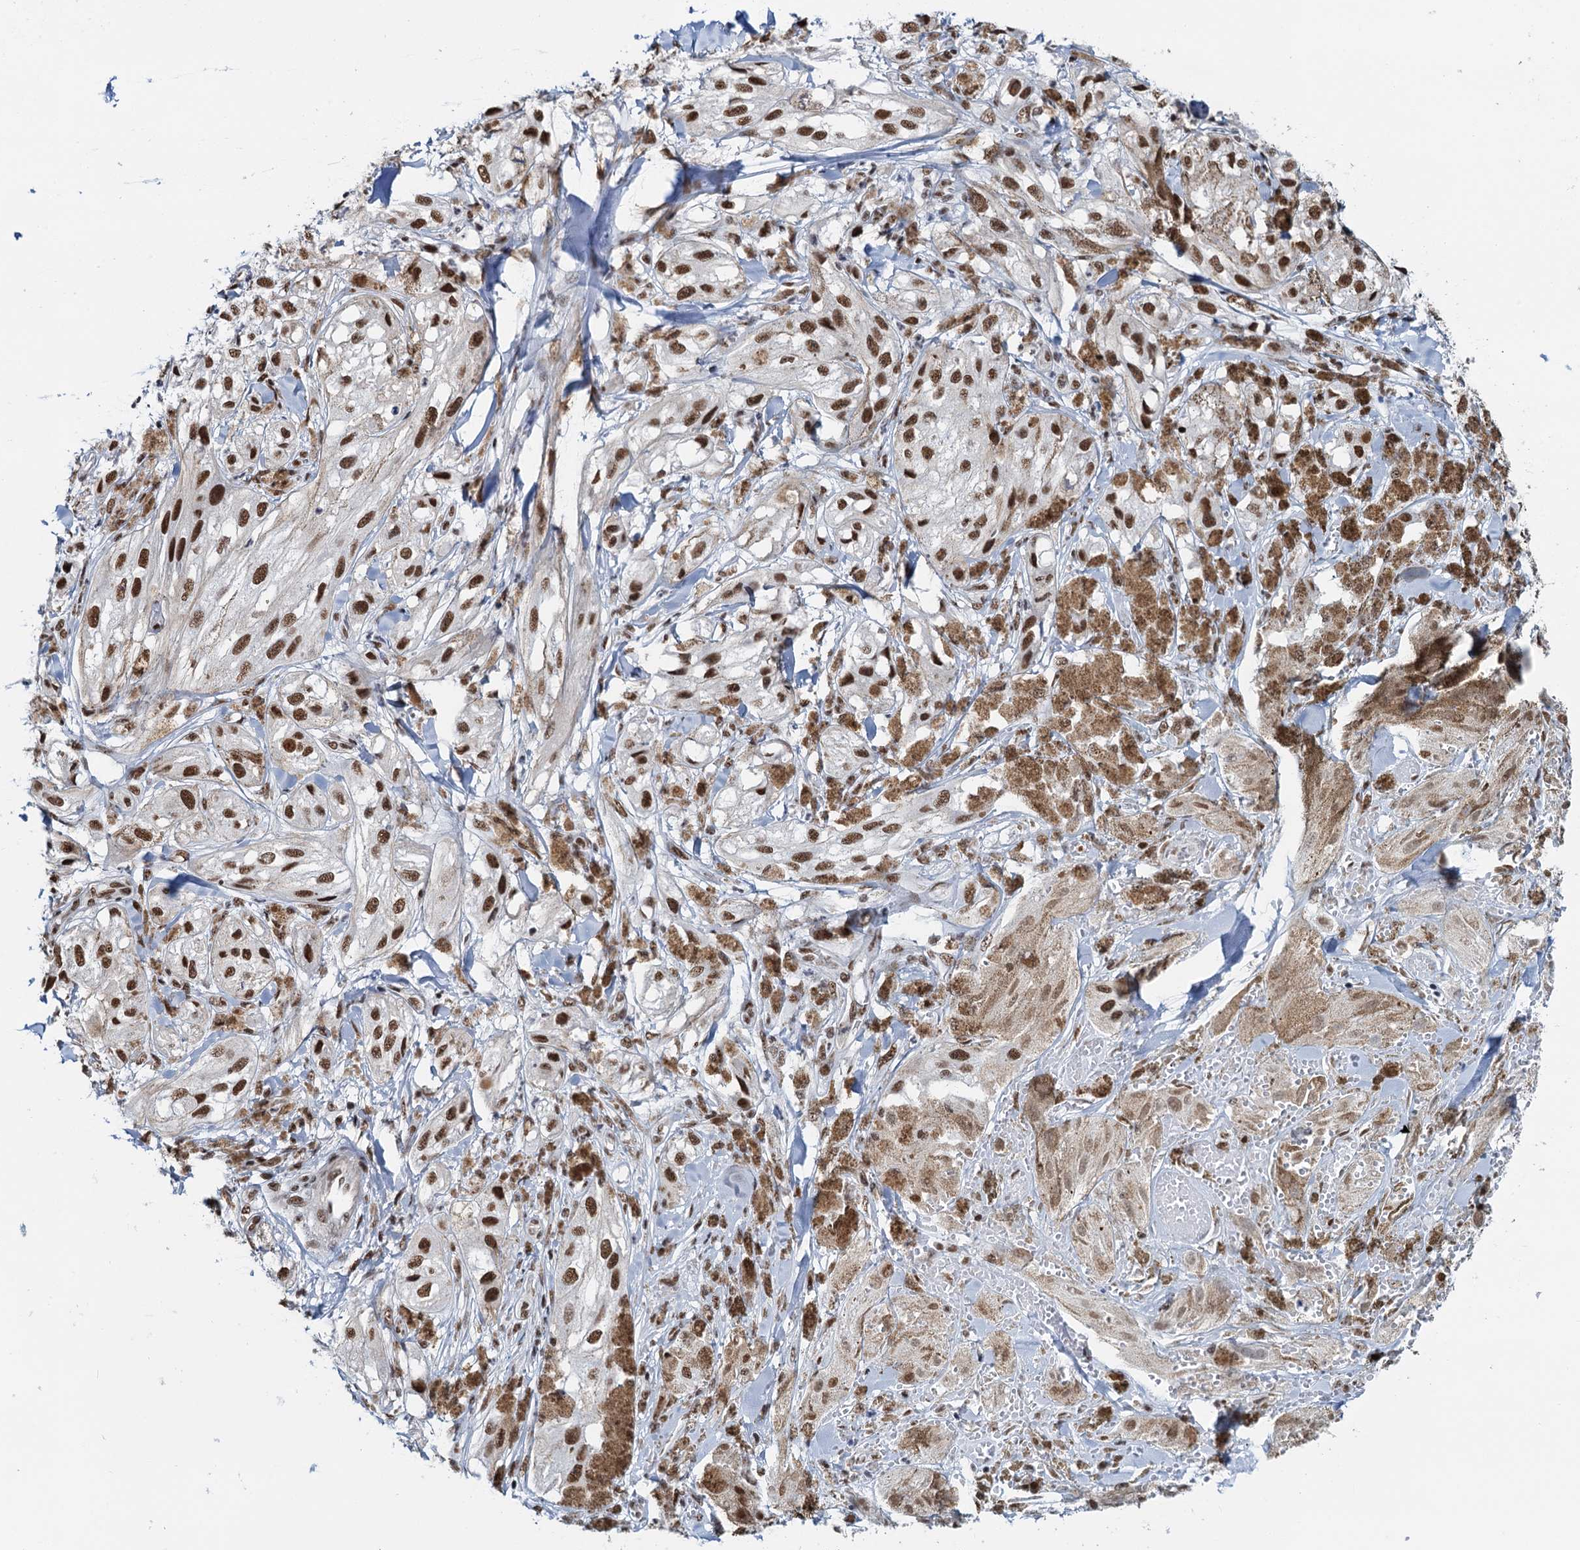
{"staining": {"intensity": "moderate", "quantity": ">75%", "location": "nuclear"}, "tissue": "melanoma", "cell_type": "Tumor cells", "image_type": "cancer", "snomed": [{"axis": "morphology", "description": "Malignant melanoma, NOS"}, {"axis": "topography", "description": "Skin"}], "caption": "This micrograph shows immunohistochemistry (IHC) staining of human melanoma, with medium moderate nuclear positivity in approximately >75% of tumor cells.", "gene": "ZNF609", "patient": {"sex": "male", "age": 88}}